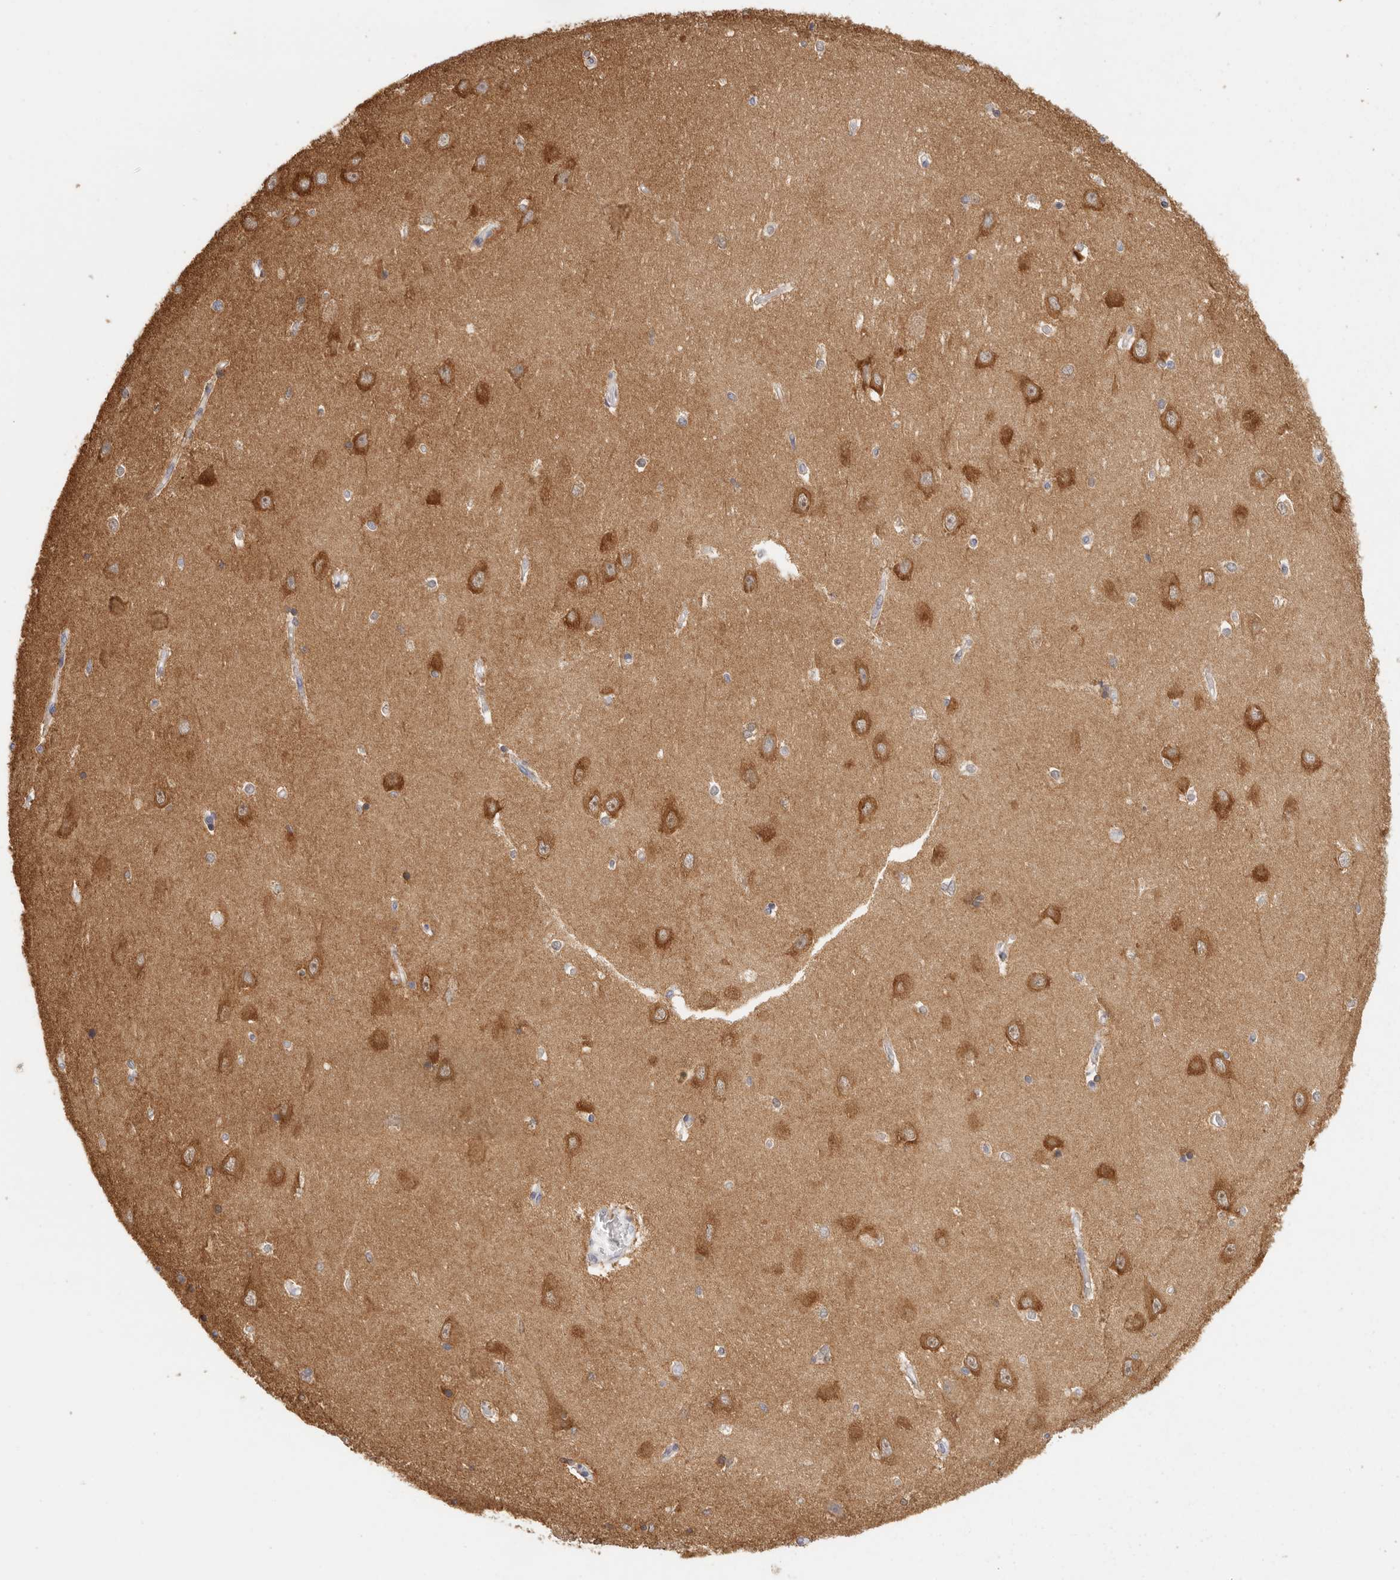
{"staining": {"intensity": "moderate", "quantity": "25%-75%", "location": "cytoplasmic/membranous"}, "tissue": "hippocampus", "cell_type": "Glial cells", "image_type": "normal", "snomed": [{"axis": "morphology", "description": "Normal tissue, NOS"}, {"axis": "topography", "description": "Hippocampus"}], "caption": "An image of hippocampus stained for a protein reveals moderate cytoplasmic/membranous brown staining in glial cells. (IHC, brightfield microscopy, high magnification).", "gene": "CSK", "patient": {"sex": "male", "age": 45}}